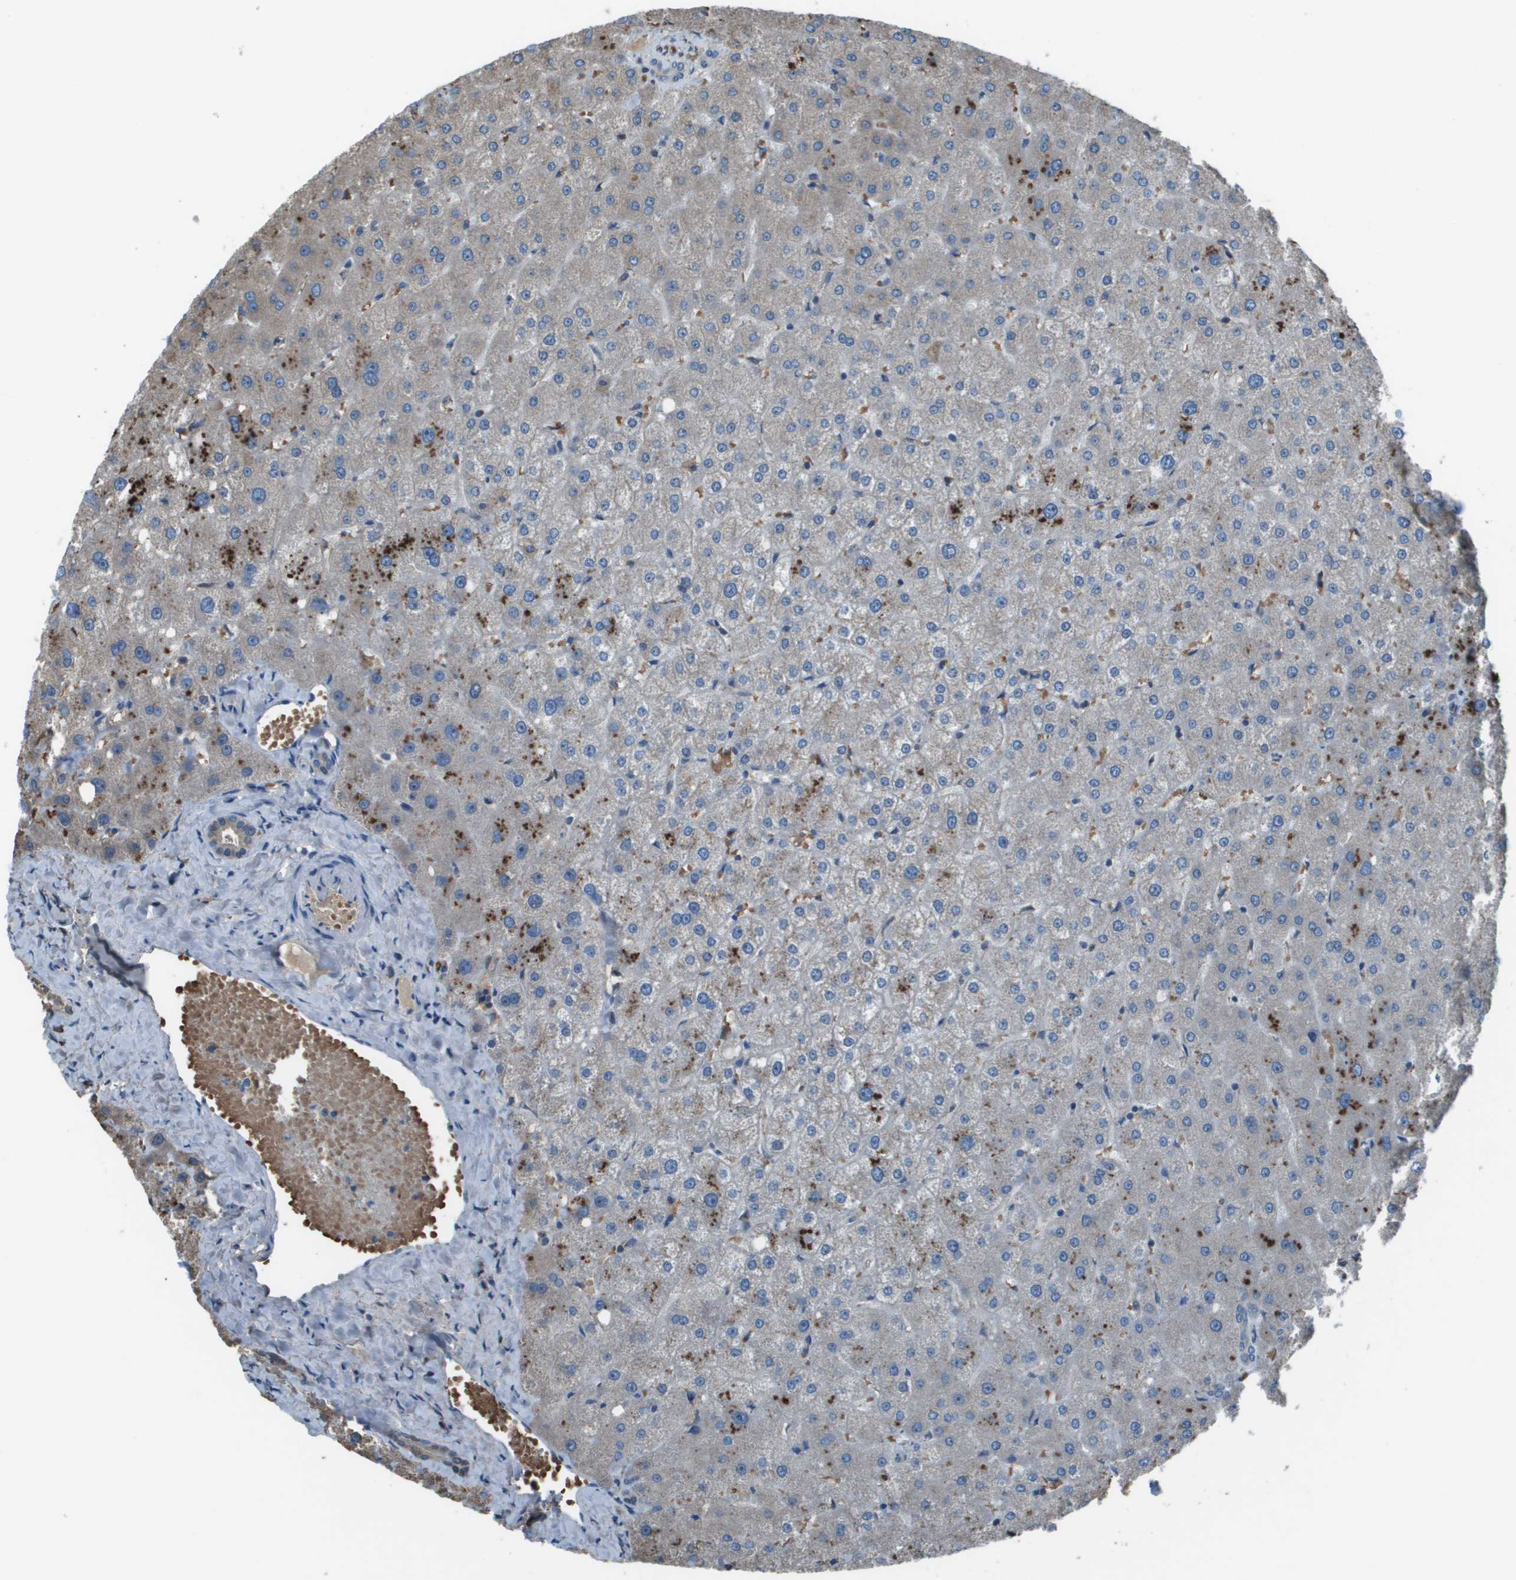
{"staining": {"intensity": "weak", "quantity": "<25%", "location": "cytoplasmic/membranous"}, "tissue": "liver", "cell_type": "Cholangiocytes", "image_type": "normal", "snomed": [{"axis": "morphology", "description": "Normal tissue, NOS"}, {"axis": "topography", "description": "Liver"}], "caption": "Image shows no protein expression in cholangiocytes of unremarkable liver. The staining is performed using DAB brown chromogen with nuclei counter-stained in using hematoxylin.", "gene": "UTS2", "patient": {"sex": "male", "age": 73}}